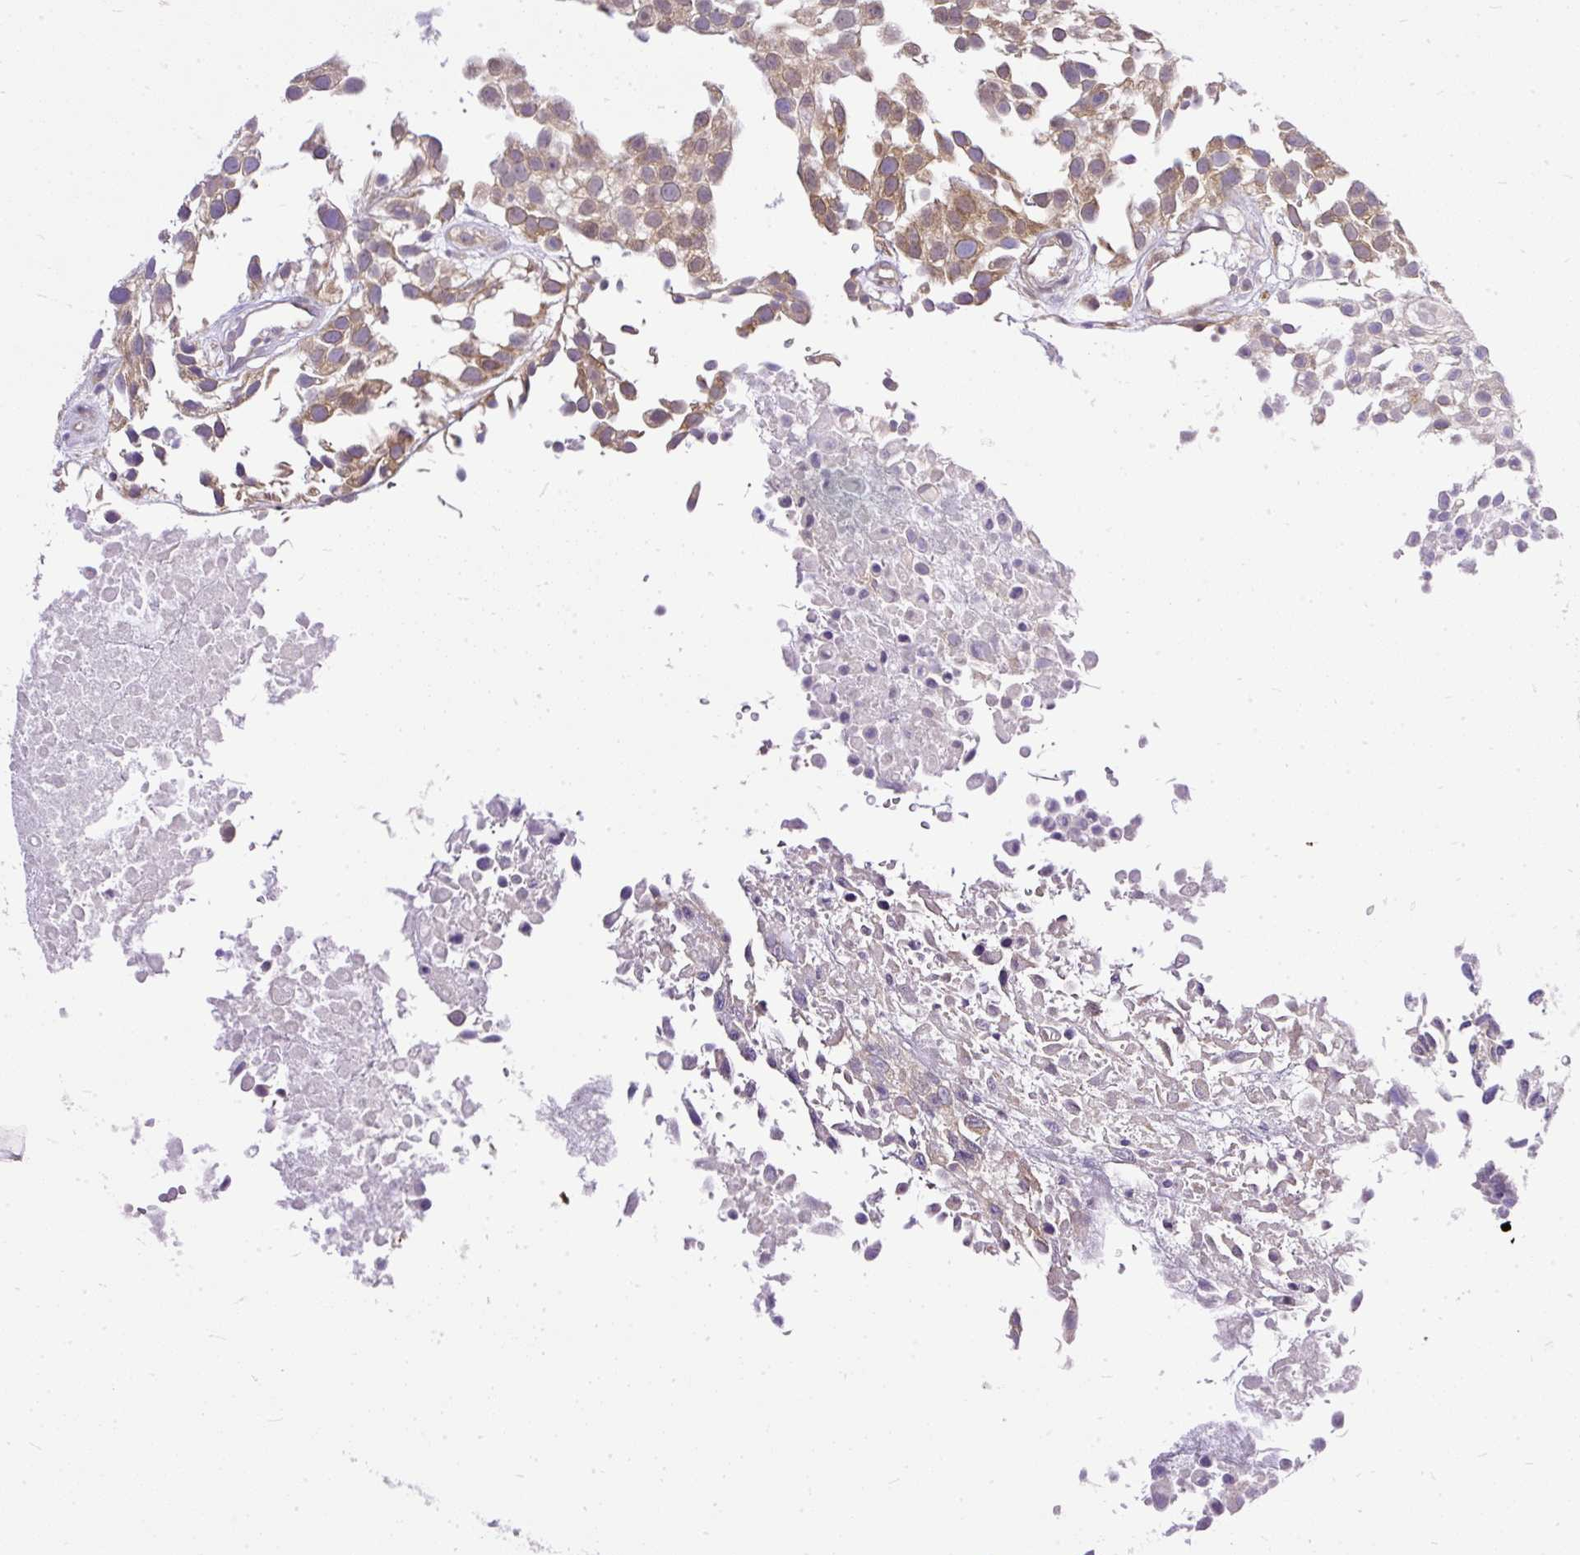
{"staining": {"intensity": "moderate", "quantity": ">75%", "location": "cytoplasmic/membranous"}, "tissue": "urothelial cancer", "cell_type": "Tumor cells", "image_type": "cancer", "snomed": [{"axis": "morphology", "description": "Urothelial carcinoma, High grade"}, {"axis": "topography", "description": "Urinary bladder"}], "caption": "Tumor cells demonstrate medium levels of moderate cytoplasmic/membranous staining in about >75% of cells in human urothelial carcinoma (high-grade).", "gene": "AMFR", "patient": {"sex": "male", "age": 56}}